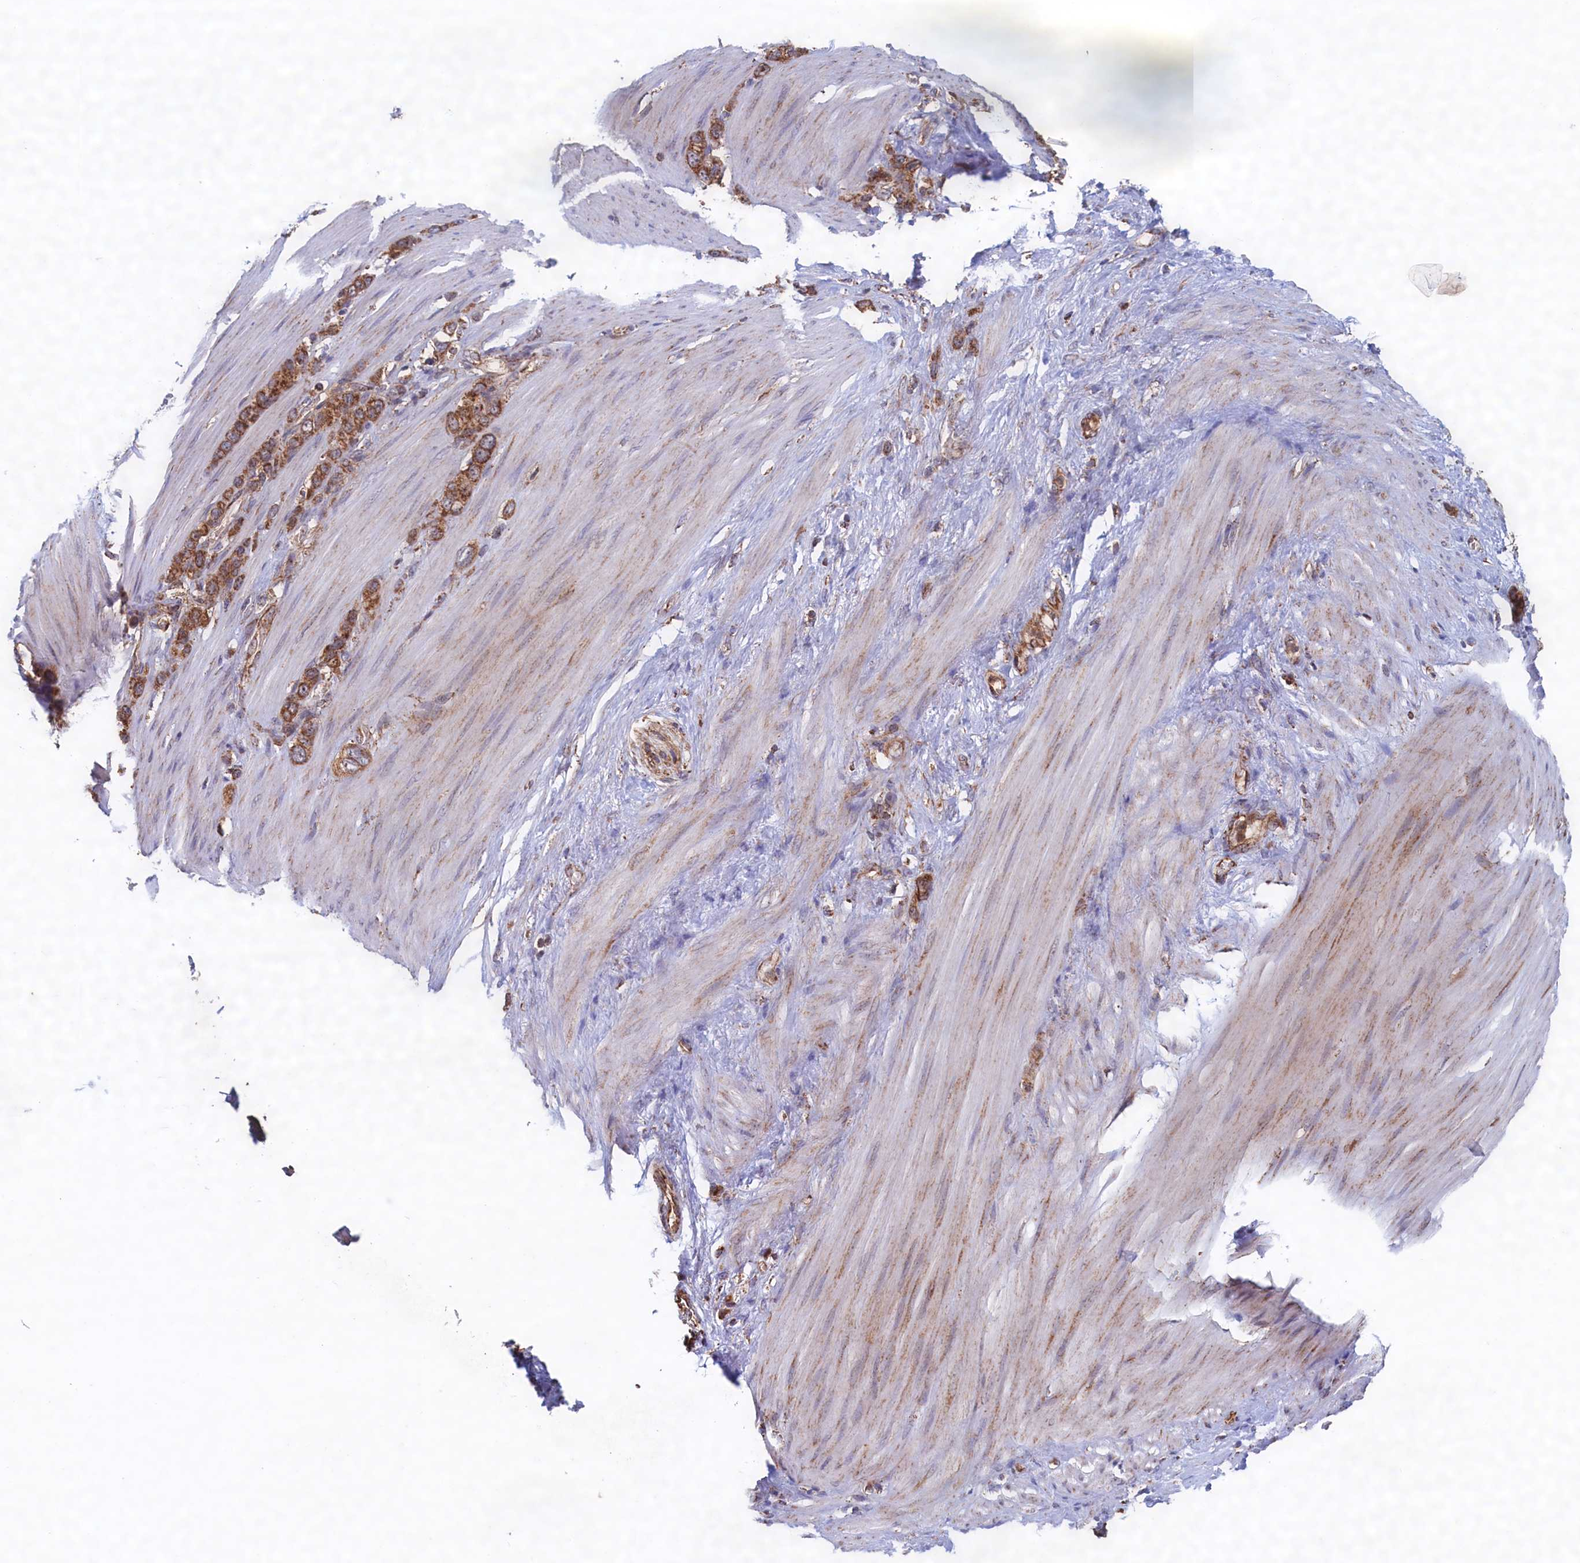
{"staining": {"intensity": "moderate", "quantity": ">75%", "location": "cytoplasmic/membranous"}, "tissue": "stomach cancer", "cell_type": "Tumor cells", "image_type": "cancer", "snomed": [{"axis": "morphology", "description": "Adenocarcinoma, NOS"}, {"axis": "morphology", "description": "Adenocarcinoma, High grade"}, {"axis": "topography", "description": "Stomach, upper"}, {"axis": "topography", "description": "Stomach, lower"}], "caption": "Immunohistochemistry image of neoplastic tissue: stomach cancer (adenocarcinoma) stained using IHC demonstrates medium levels of moderate protein expression localized specifically in the cytoplasmic/membranous of tumor cells, appearing as a cytoplasmic/membranous brown color.", "gene": "UBE3B", "patient": {"sex": "female", "age": 65}}